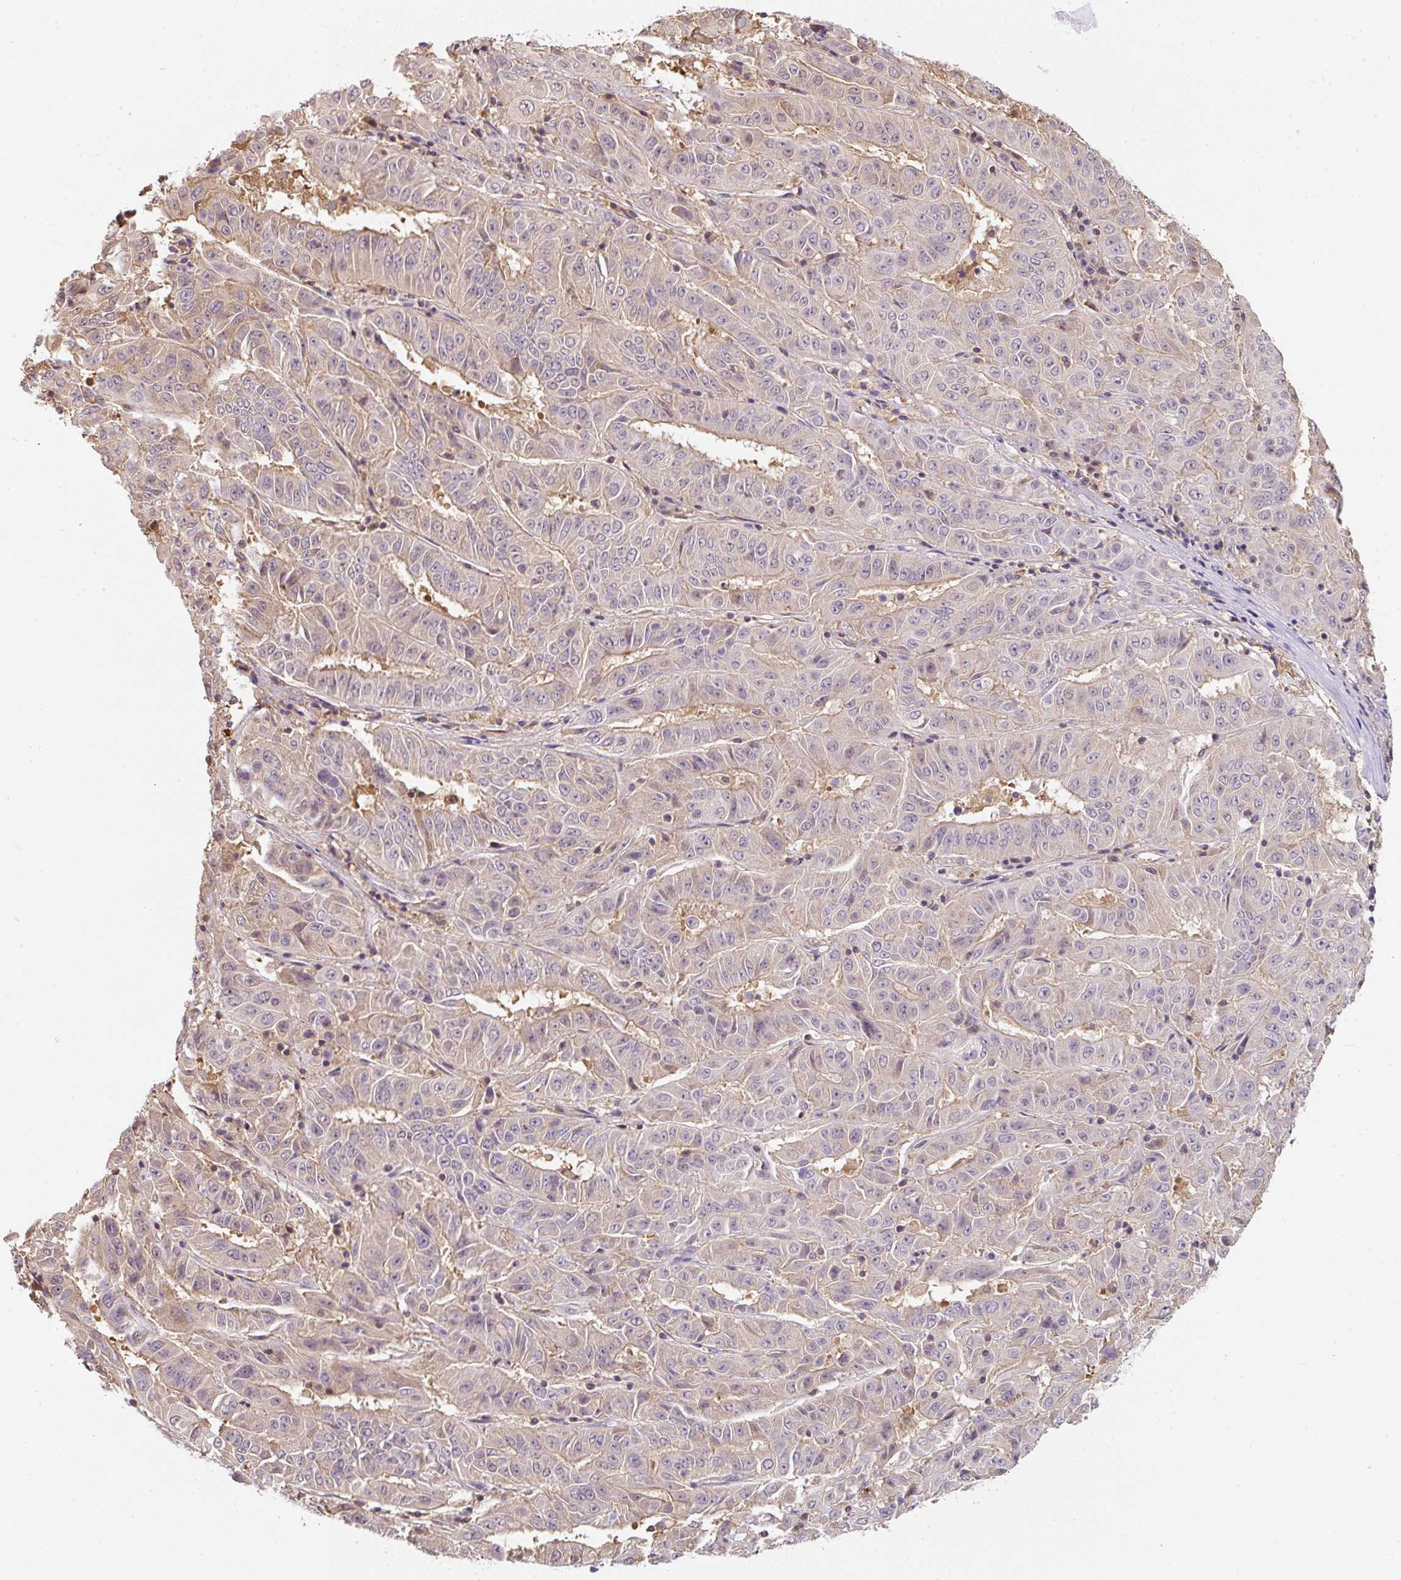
{"staining": {"intensity": "weak", "quantity": "<25%", "location": "cytoplasmic/membranous"}, "tissue": "pancreatic cancer", "cell_type": "Tumor cells", "image_type": "cancer", "snomed": [{"axis": "morphology", "description": "Adenocarcinoma, NOS"}, {"axis": "topography", "description": "Pancreas"}], "caption": "Immunohistochemical staining of human pancreatic cancer demonstrates no significant staining in tumor cells.", "gene": "ST13", "patient": {"sex": "male", "age": 63}}